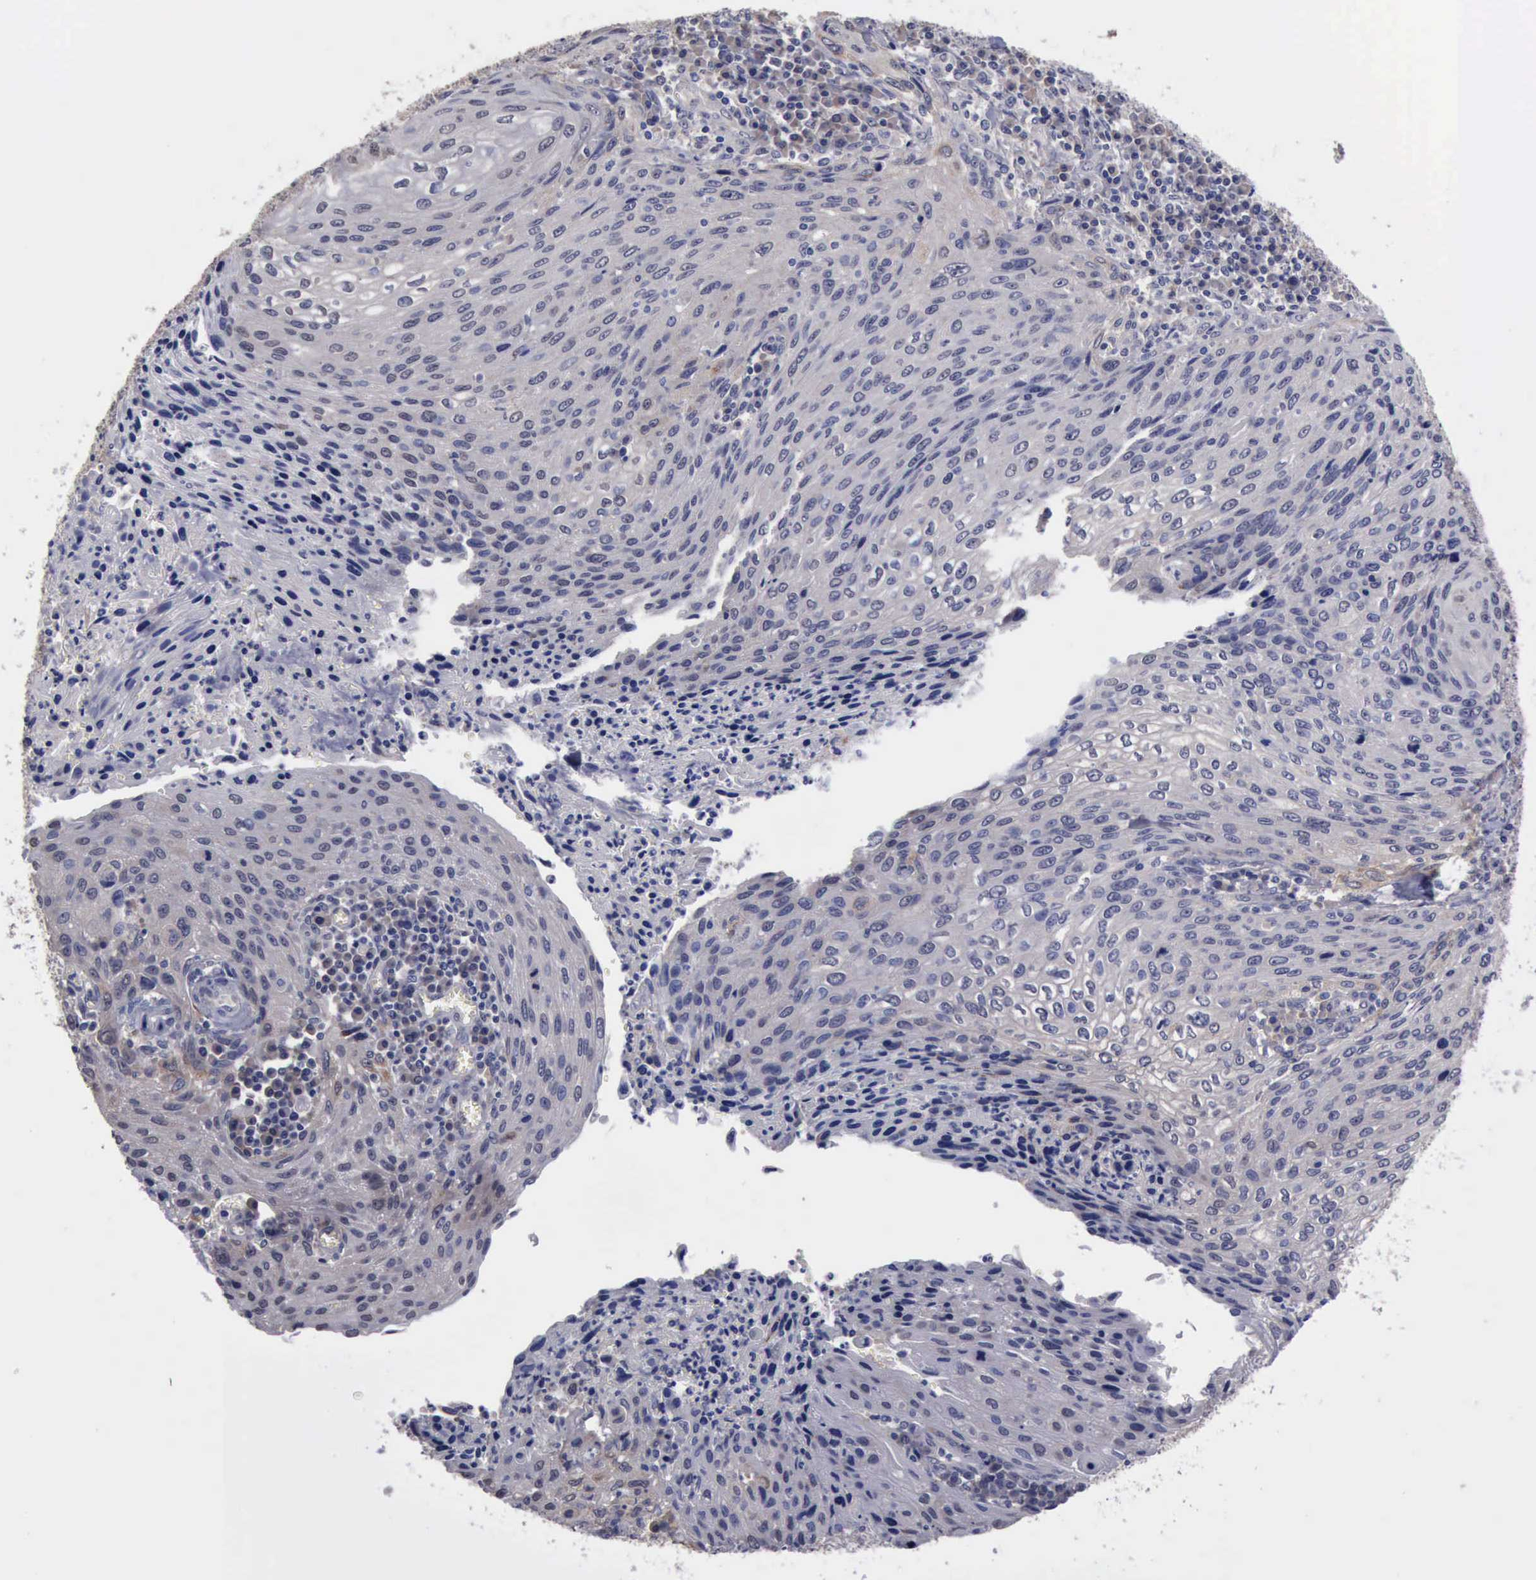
{"staining": {"intensity": "negative", "quantity": "none", "location": "none"}, "tissue": "cervical cancer", "cell_type": "Tumor cells", "image_type": "cancer", "snomed": [{"axis": "morphology", "description": "Squamous cell carcinoma, NOS"}, {"axis": "topography", "description": "Cervix"}], "caption": "A high-resolution micrograph shows immunohistochemistry staining of cervical cancer, which demonstrates no significant staining in tumor cells.", "gene": "PHKA1", "patient": {"sex": "female", "age": 32}}